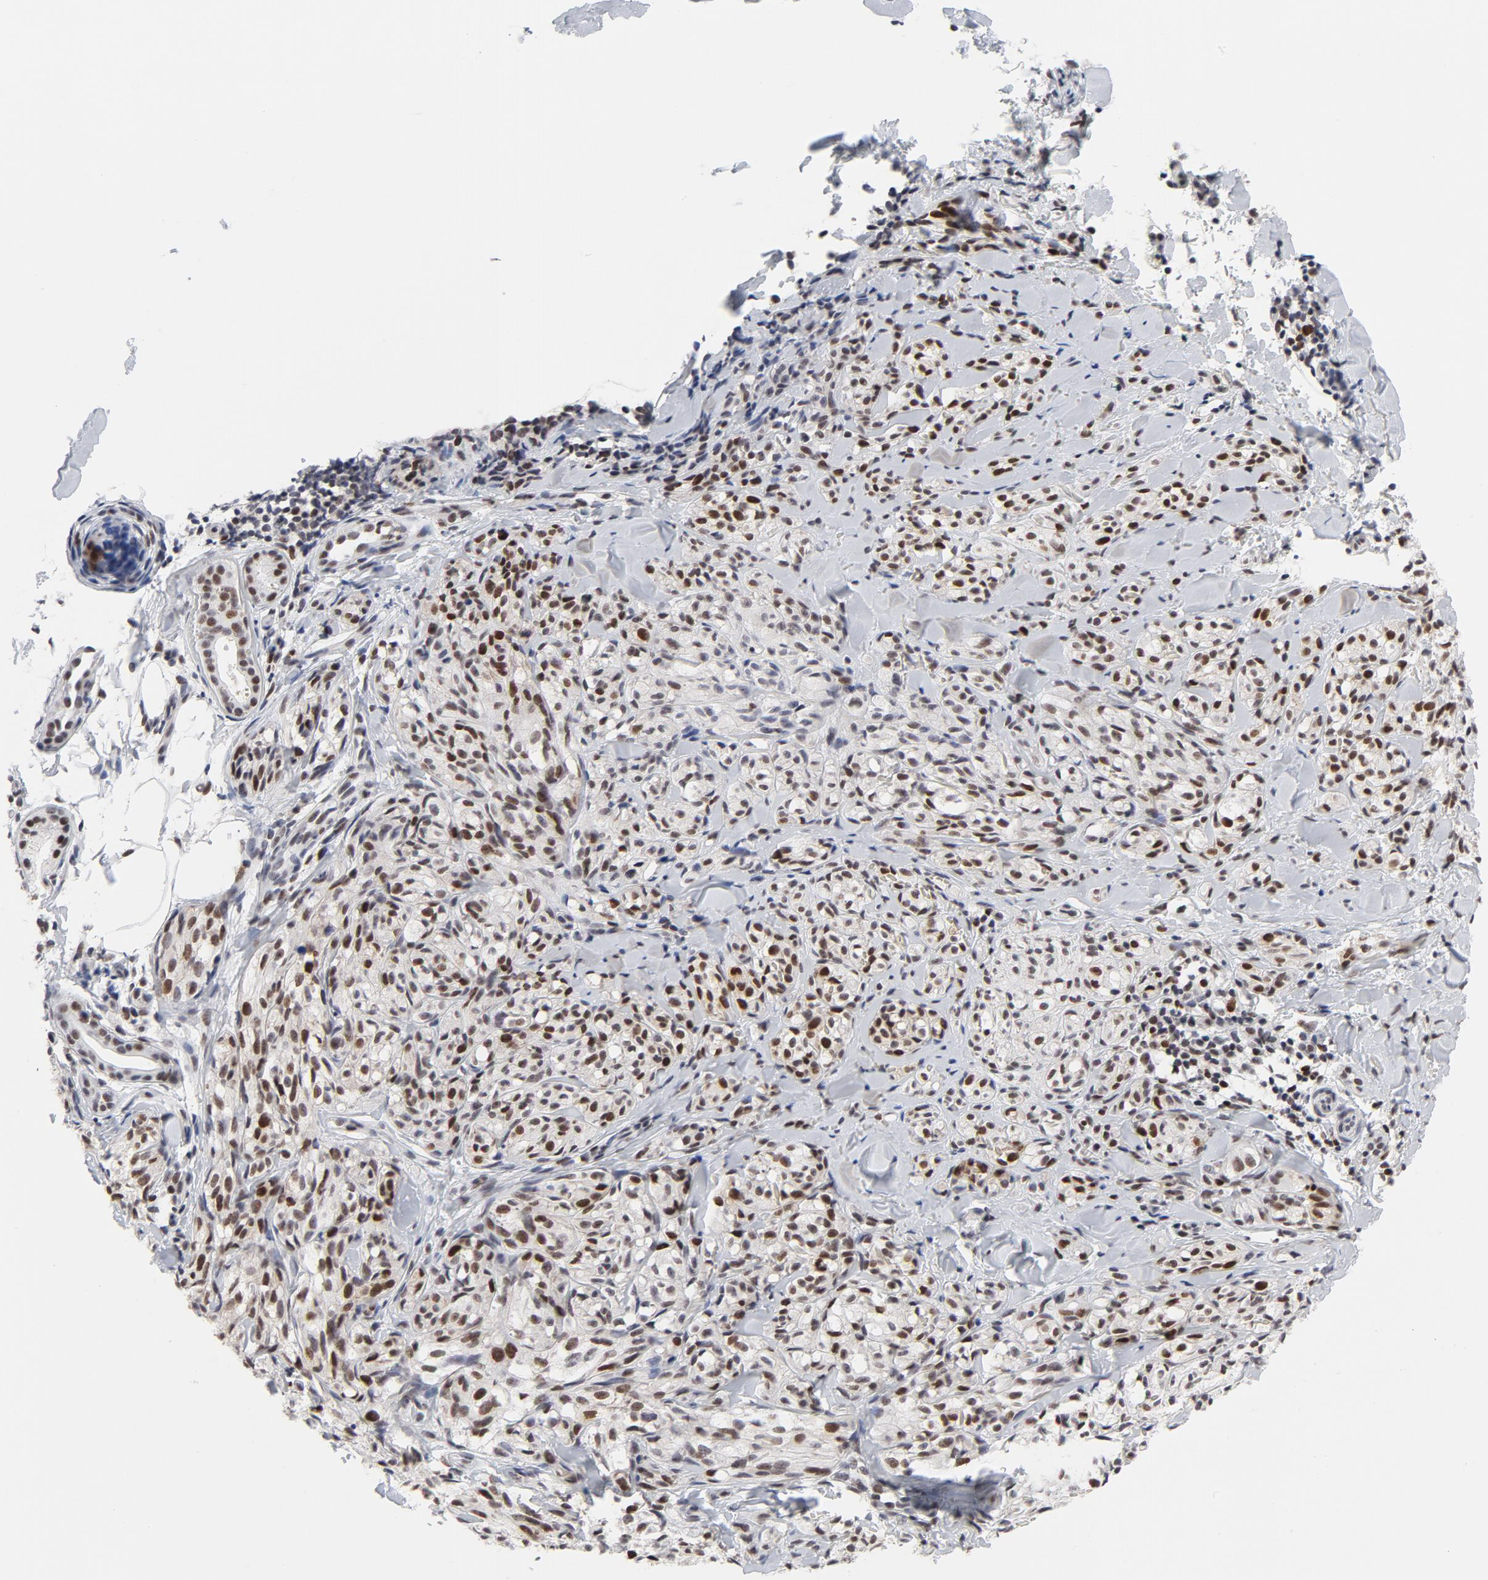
{"staining": {"intensity": "moderate", "quantity": "<25%", "location": "nuclear"}, "tissue": "melanoma", "cell_type": "Tumor cells", "image_type": "cancer", "snomed": [{"axis": "morphology", "description": "Malignant melanoma, Metastatic site"}, {"axis": "topography", "description": "Skin"}], "caption": "Tumor cells exhibit low levels of moderate nuclear expression in about <25% of cells in human melanoma.", "gene": "RFC4", "patient": {"sex": "female", "age": 66}}